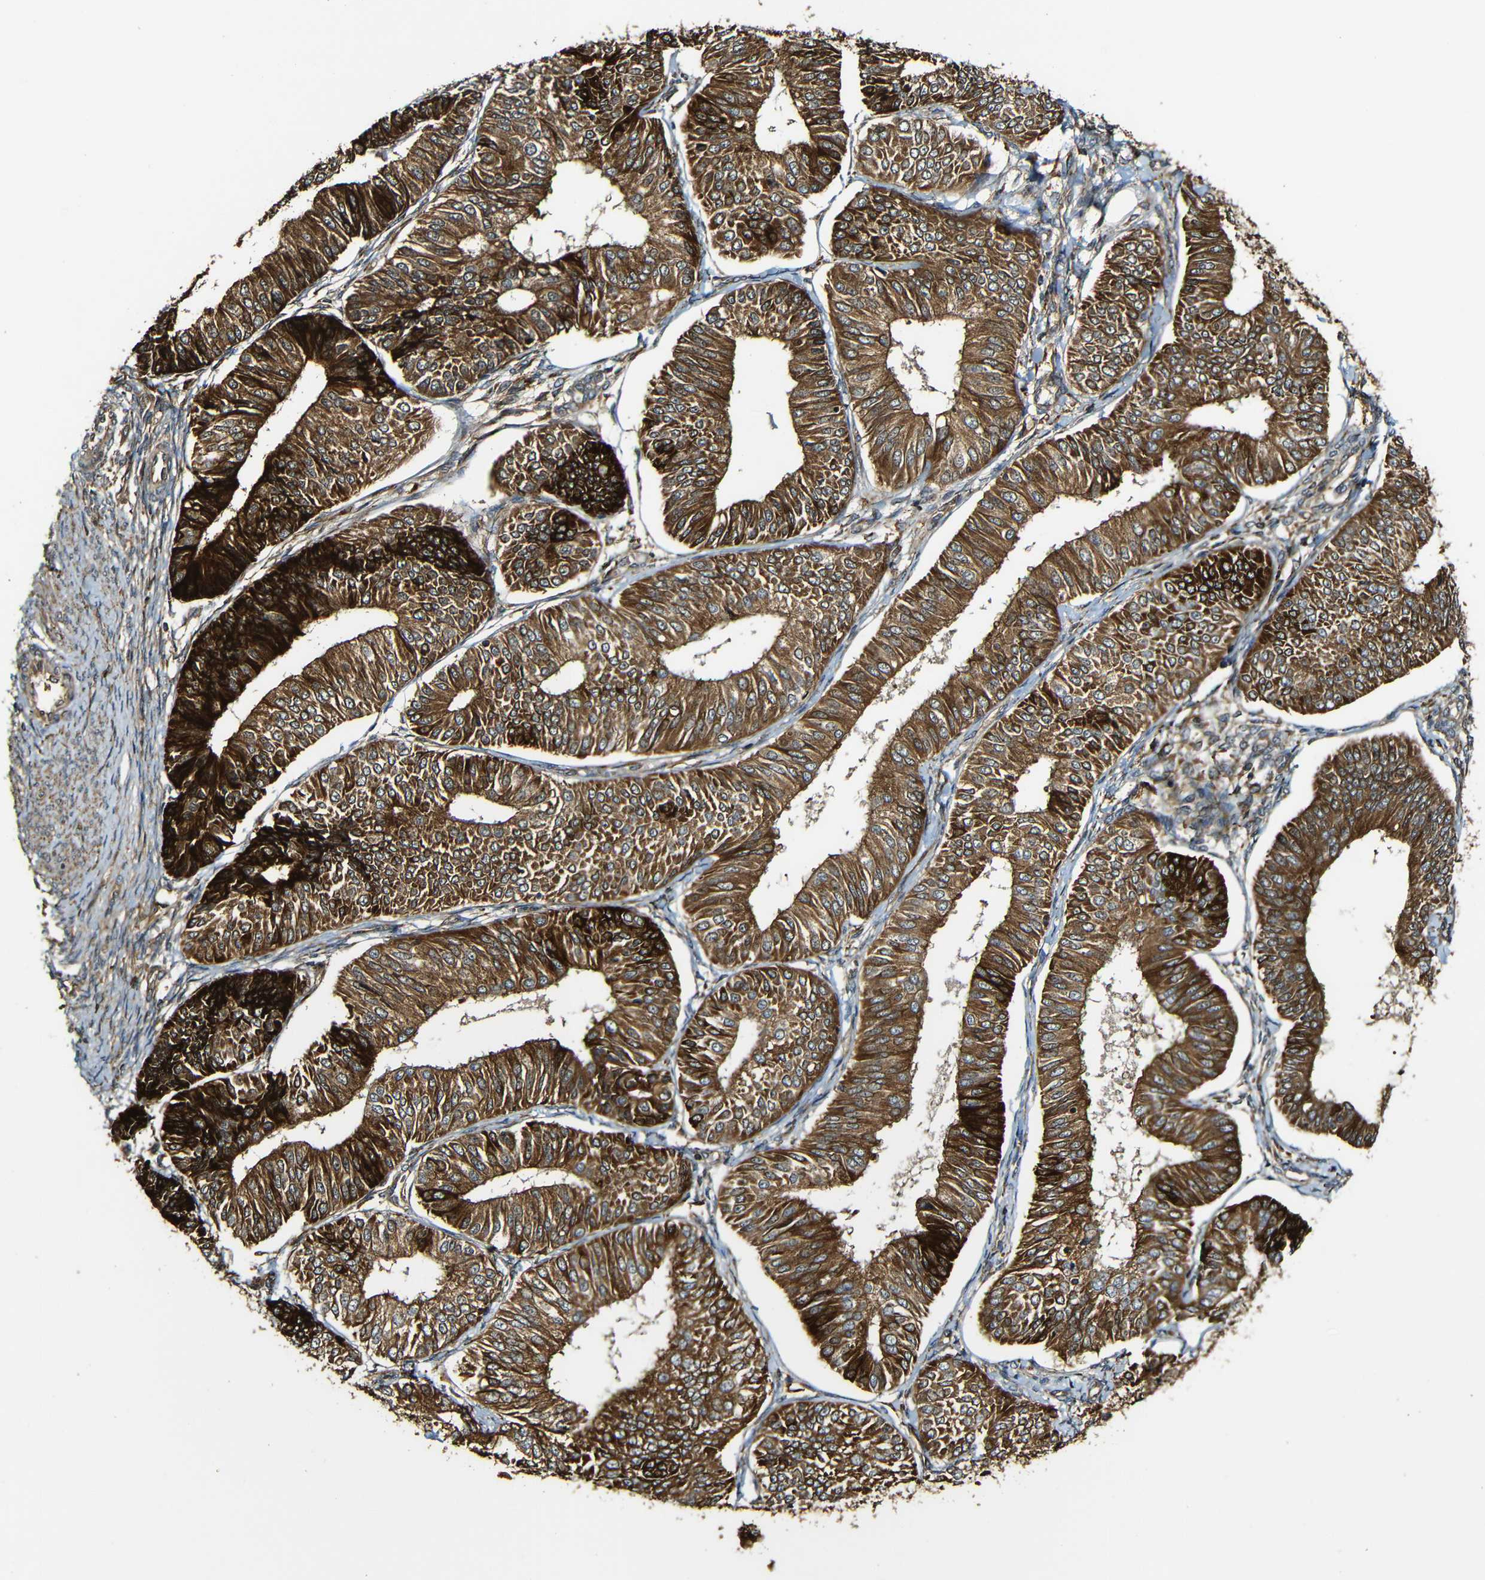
{"staining": {"intensity": "strong", "quantity": ">75%", "location": "cytoplasmic/membranous"}, "tissue": "endometrial cancer", "cell_type": "Tumor cells", "image_type": "cancer", "snomed": [{"axis": "morphology", "description": "Adenocarcinoma, NOS"}, {"axis": "topography", "description": "Endometrium"}], "caption": "Immunohistochemistry (IHC) staining of endometrial adenocarcinoma, which demonstrates high levels of strong cytoplasmic/membranous positivity in approximately >75% of tumor cells indicating strong cytoplasmic/membranous protein expression. The staining was performed using DAB (brown) for protein detection and nuclei were counterstained in hematoxylin (blue).", "gene": "CASP8", "patient": {"sex": "female", "age": 58}}